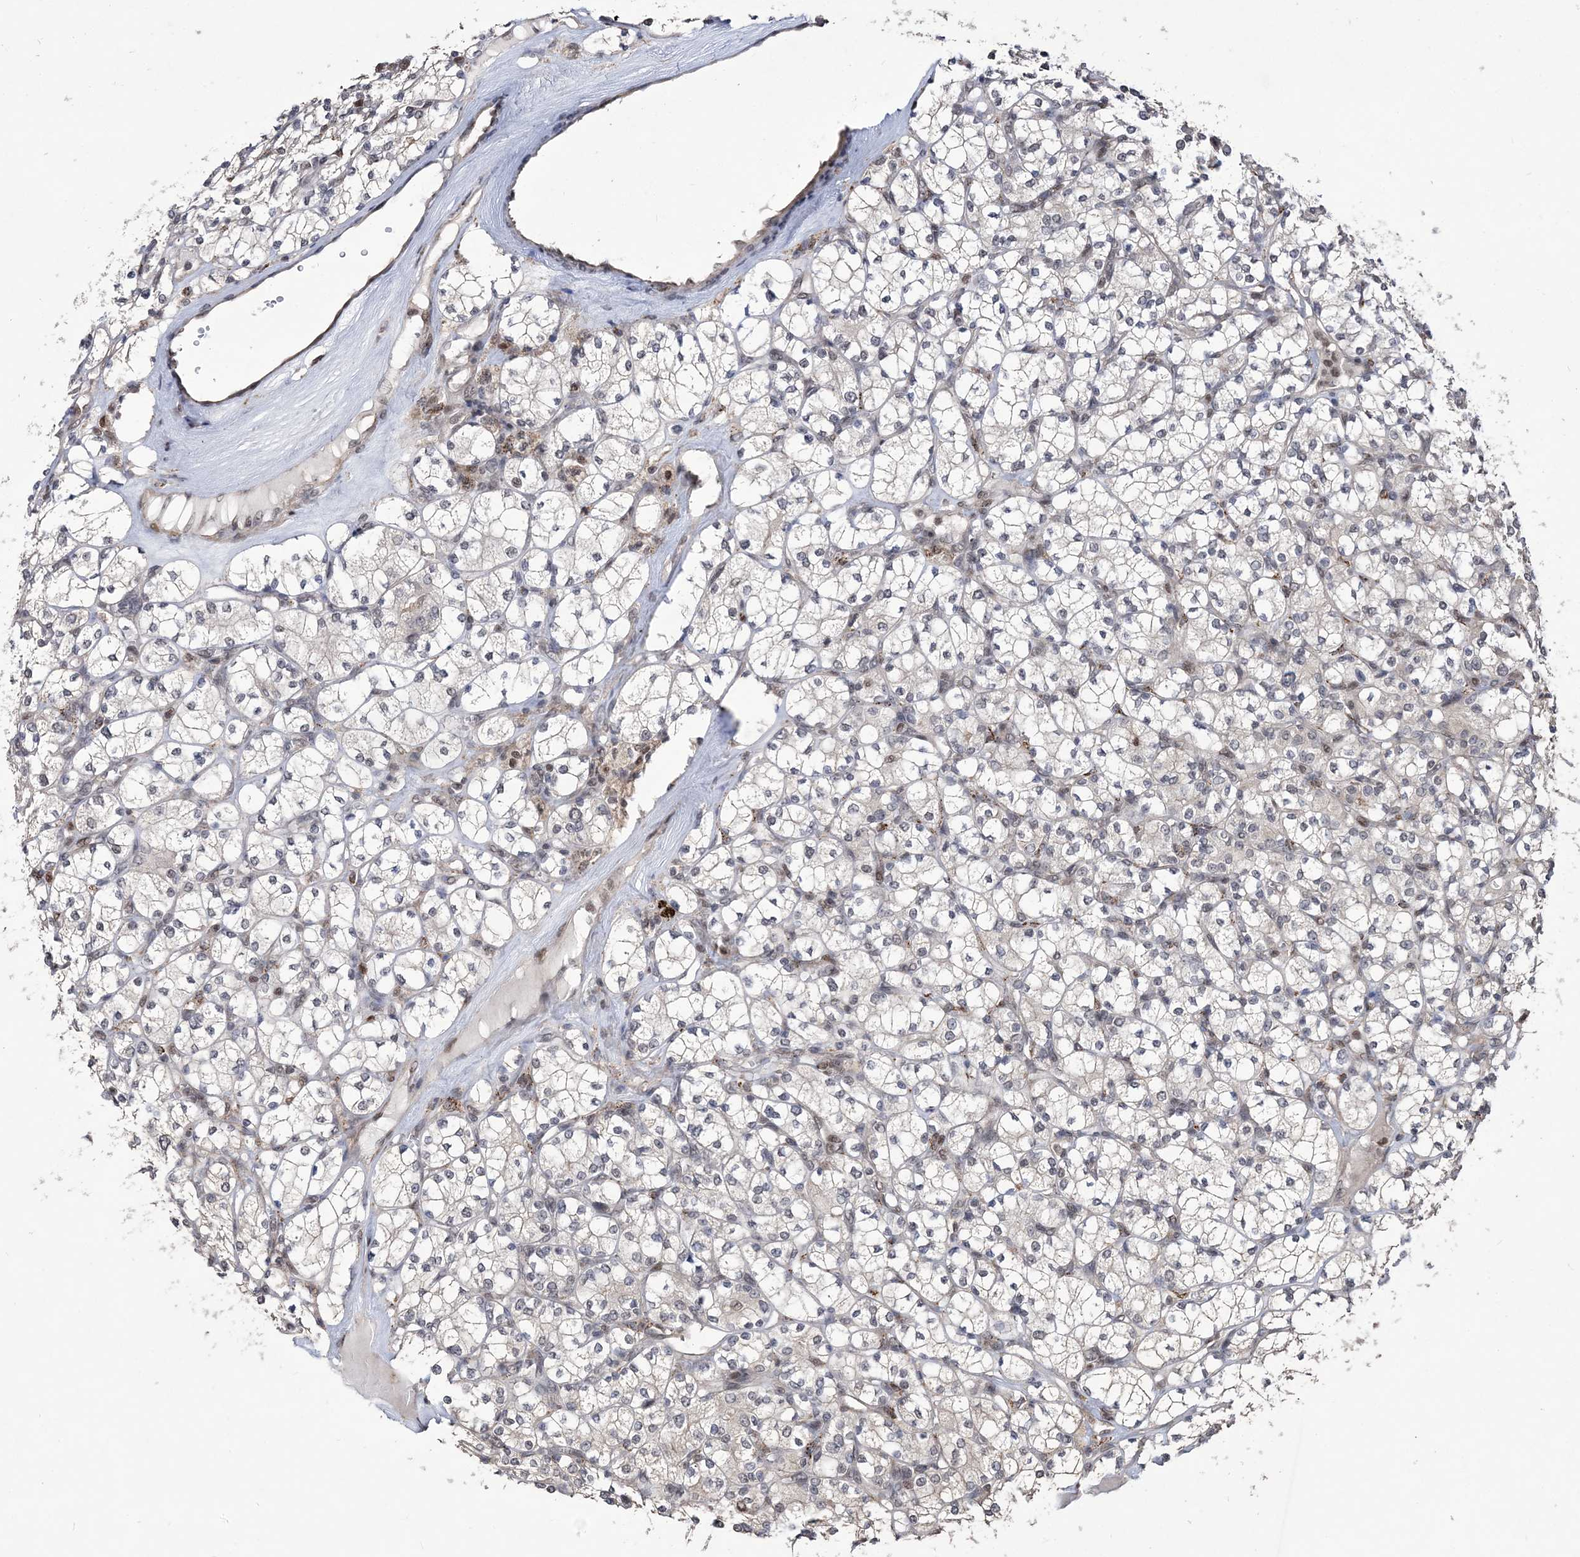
{"staining": {"intensity": "negative", "quantity": "none", "location": "none"}, "tissue": "renal cancer", "cell_type": "Tumor cells", "image_type": "cancer", "snomed": [{"axis": "morphology", "description": "Adenocarcinoma, NOS"}, {"axis": "topography", "description": "Kidney"}], "caption": "Protein analysis of renal cancer (adenocarcinoma) shows no significant expression in tumor cells.", "gene": "BOD1L1", "patient": {"sex": "male", "age": 77}}